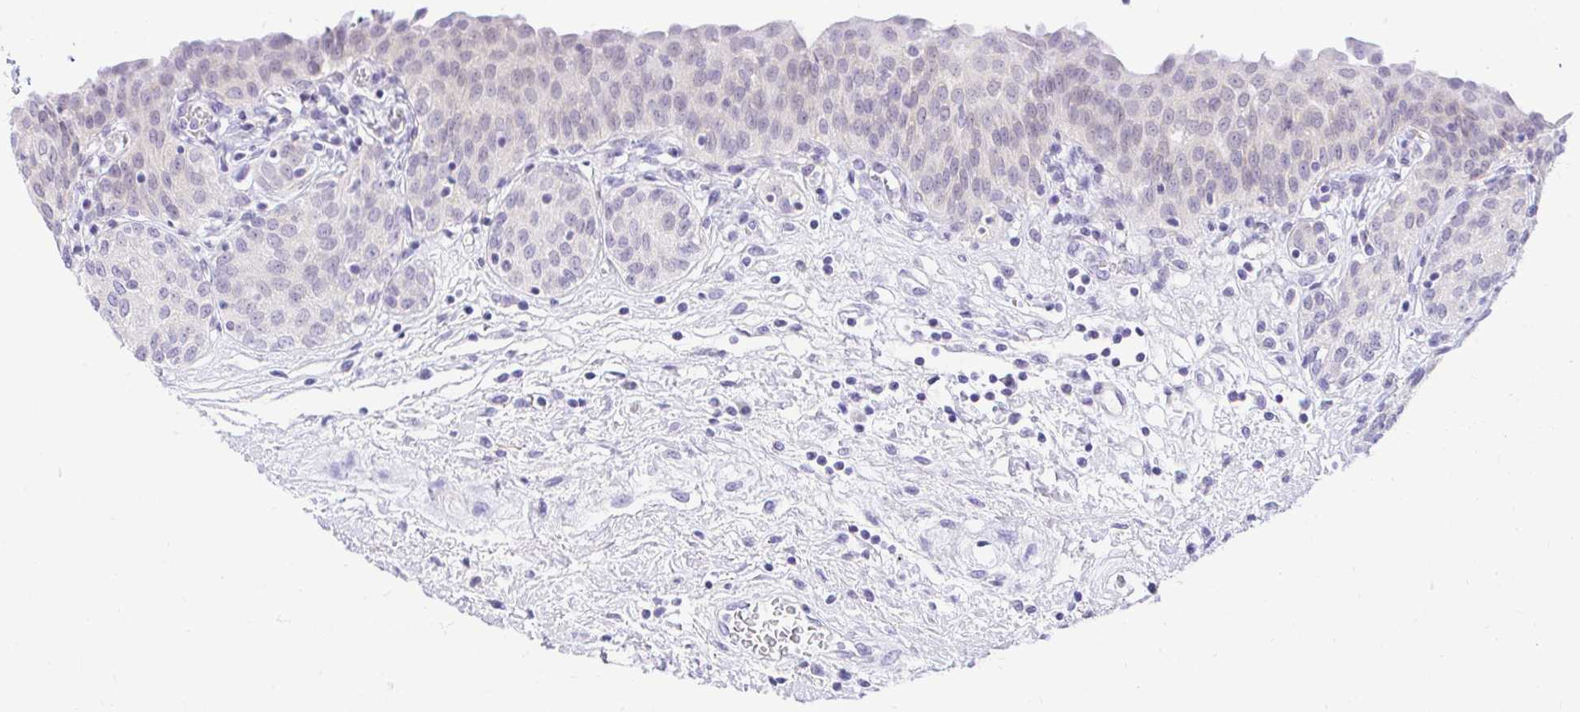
{"staining": {"intensity": "negative", "quantity": "none", "location": "none"}, "tissue": "urinary bladder", "cell_type": "Urothelial cells", "image_type": "normal", "snomed": [{"axis": "morphology", "description": "Normal tissue, NOS"}, {"axis": "topography", "description": "Urinary bladder"}], "caption": "Immunohistochemistry (IHC) image of normal urinary bladder stained for a protein (brown), which demonstrates no staining in urothelial cells.", "gene": "FATE1", "patient": {"sex": "male", "age": 68}}